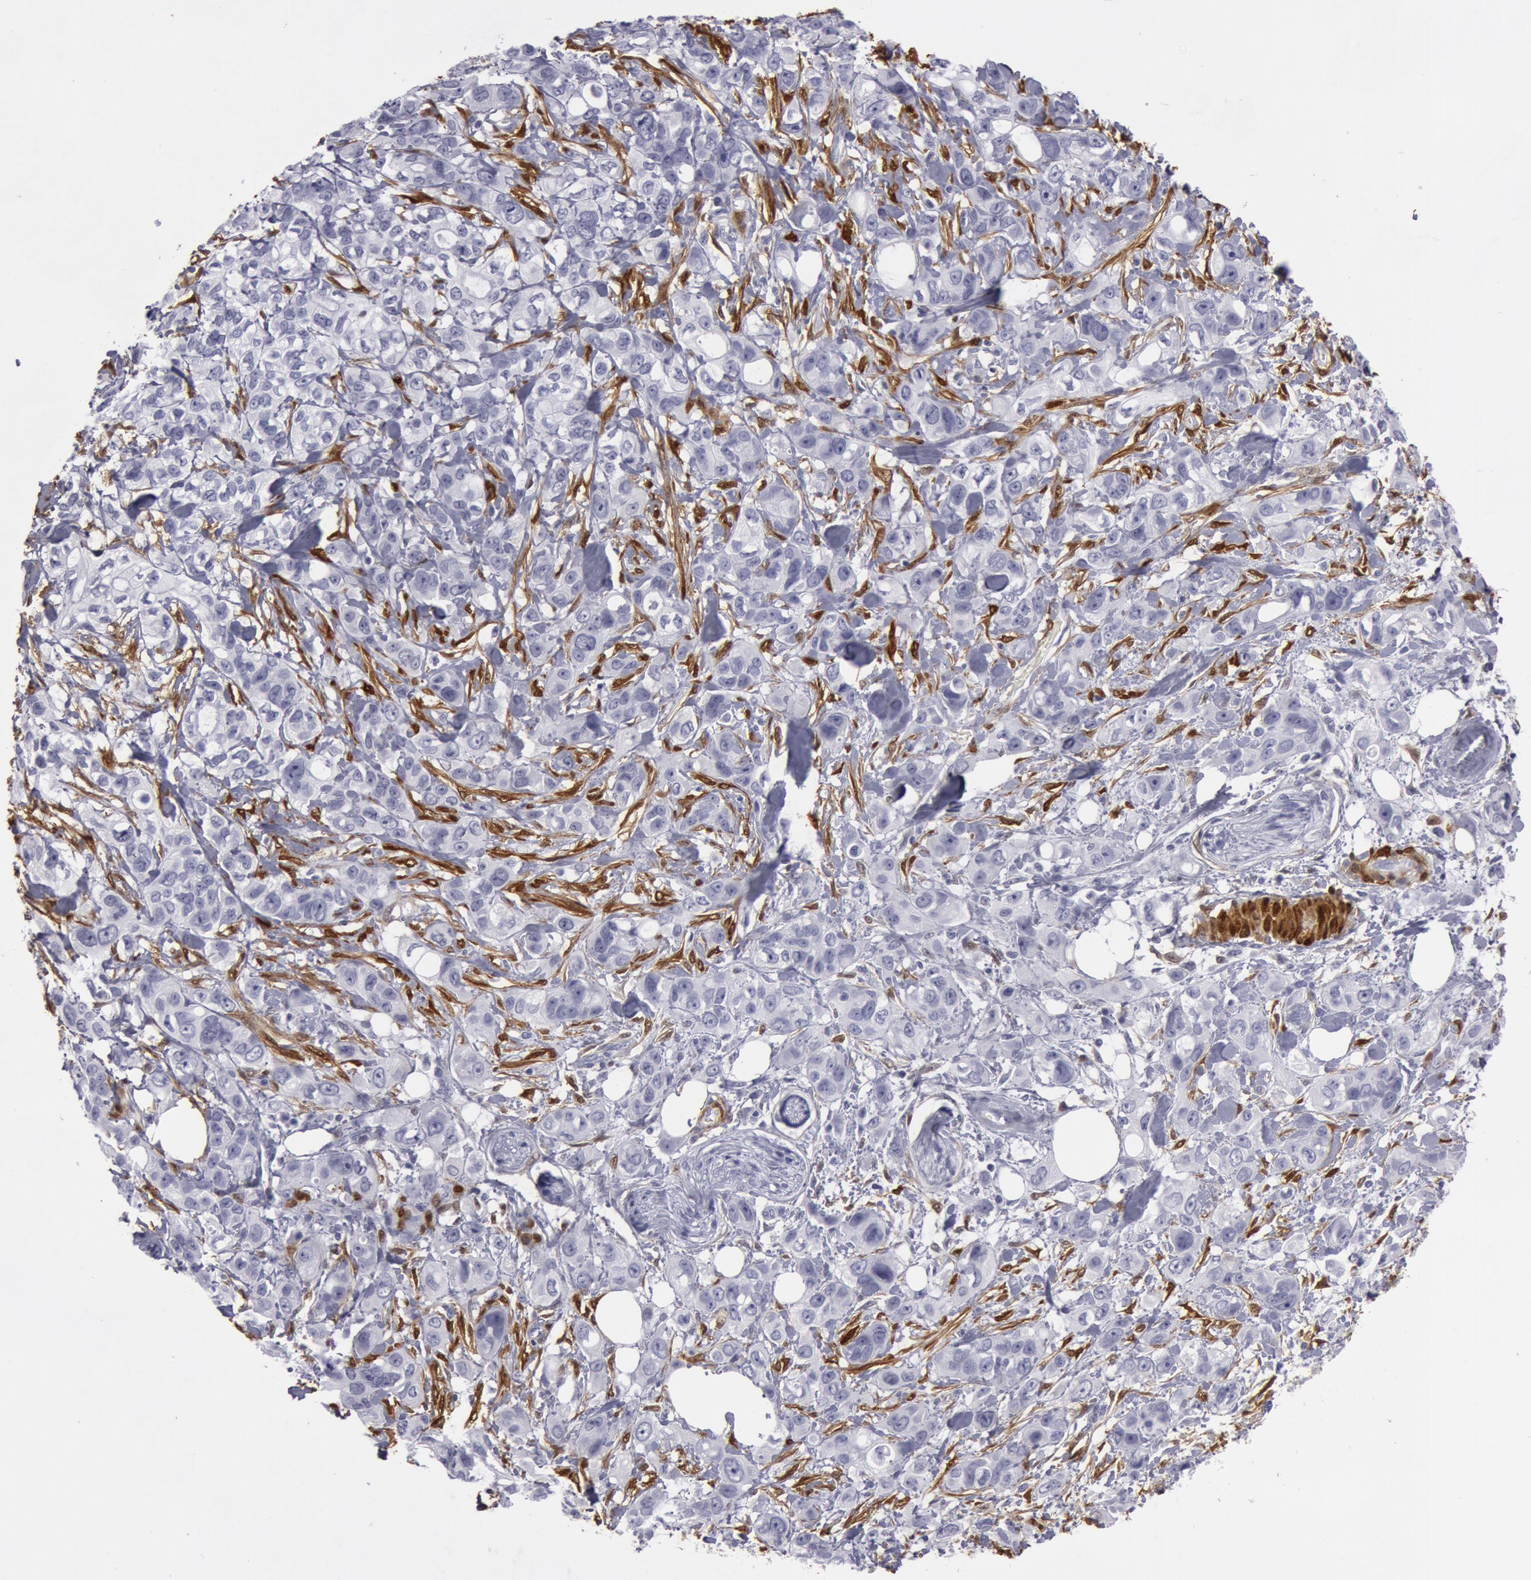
{"staining": {"intensity": "negative", "quantity": "none", "location": "none"}, "tissue": "stomach cancer", "cell_type": "Tumor cells", "image_type": "cancer", "snomed": [{"axis": "morphology", "description": "Adenocarcinoma, NOS"}, {"axis": "topography", "description": "Stomach, upper"}], "caption": "DAB immunohistochemical staining of stomach adenocarcinoma reveals no significant positivity in tumor cells.", "gene": "TAGLN", "patient": {"sex": "male", "age": 47}}